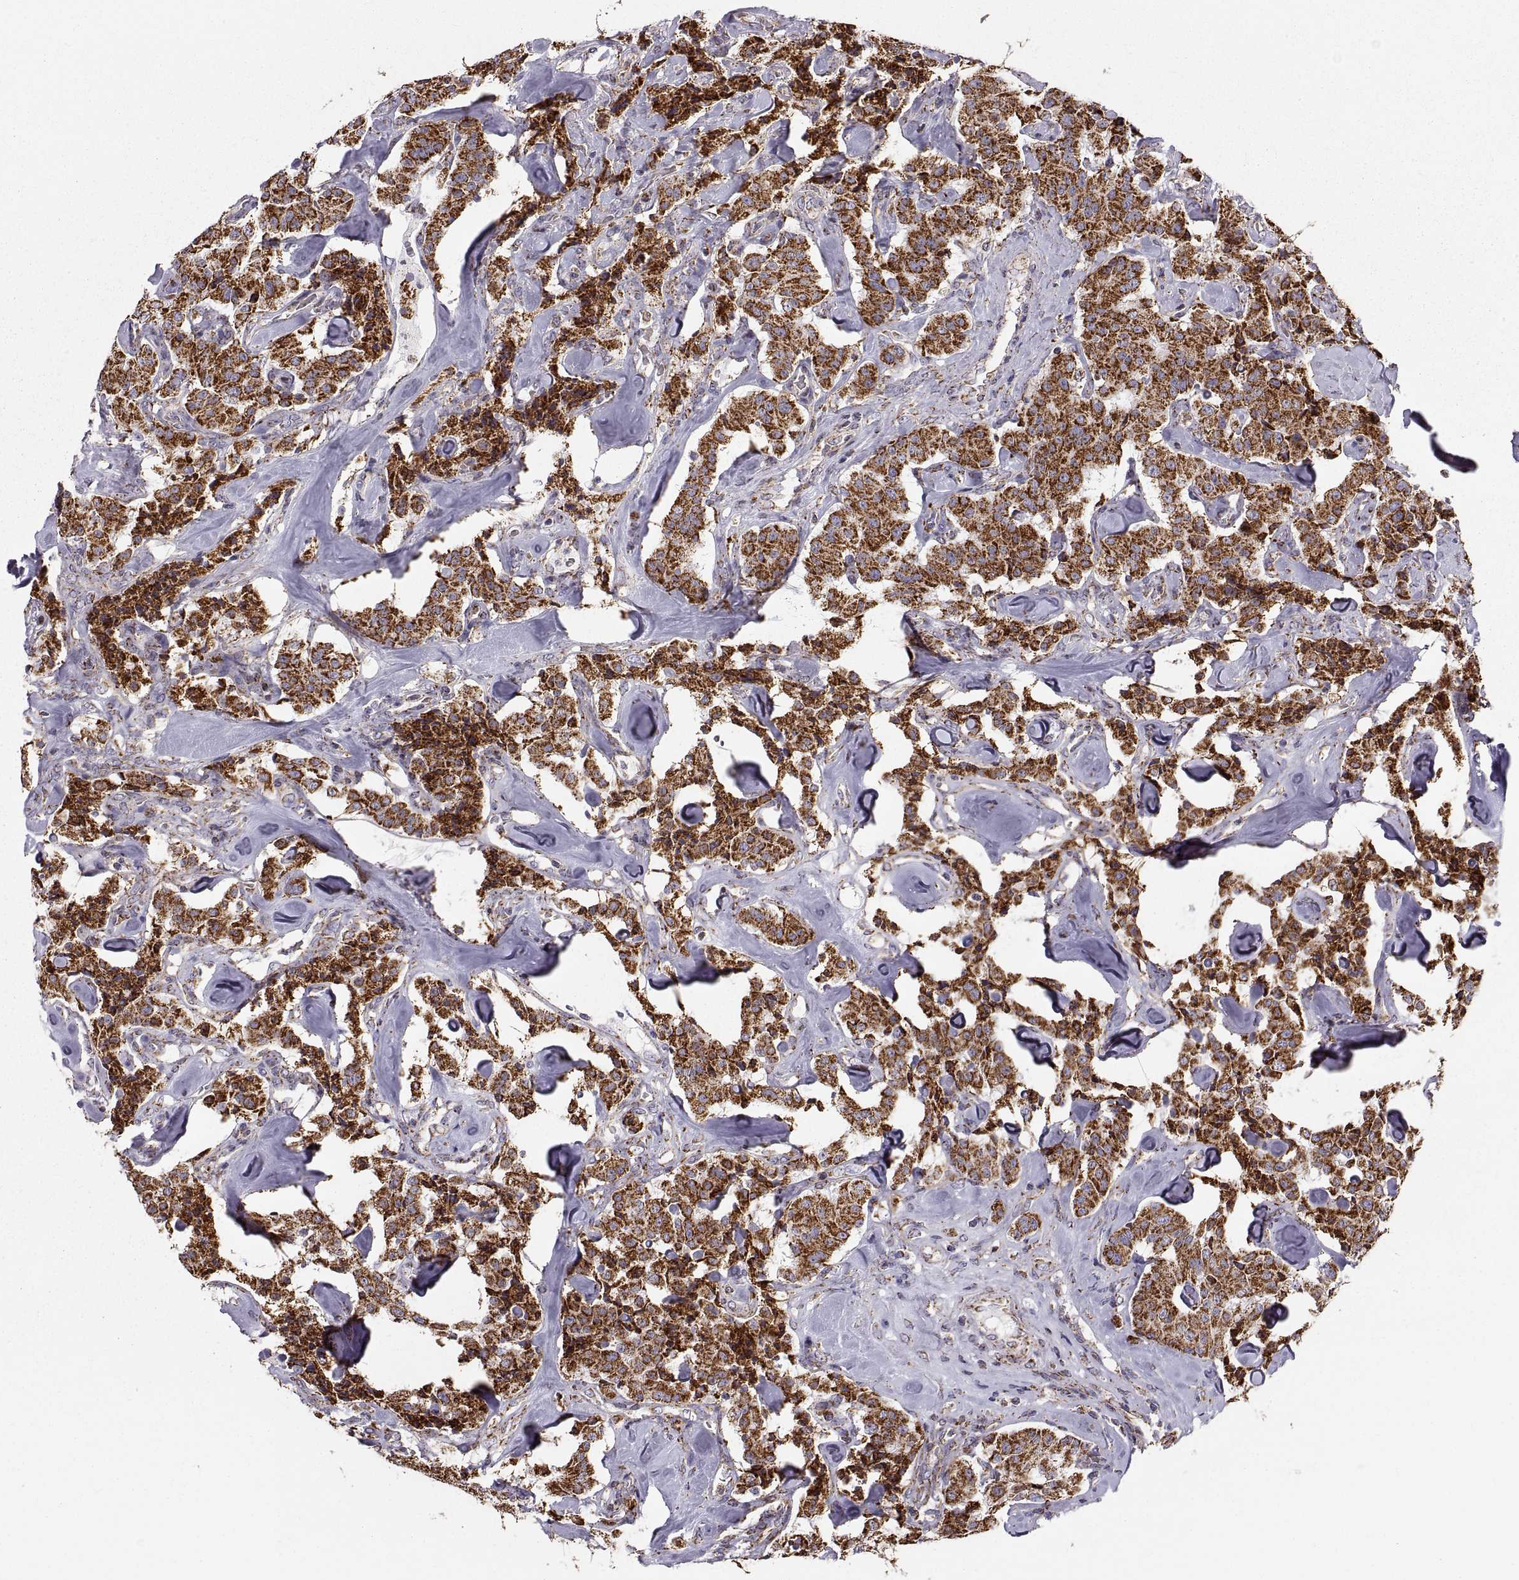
{"staining": {"intensity": "strong", "quantity": ">75%", "location": "cytoplasmic/membranous"}, "tissue": "carcinoid", "cell_type": "Tumor cells", "image_type": "cancer", "snomed": [{"axis": "morphology", "description": "Carcinoid, malignant, NOS"}, {"axis": "topography", "description": "Pancreas"}], "caption": "A brown stain highlights strong cytoplasmic/membranous positivity of a protein in human malignant carcinoid tumor cells.", "gene": "ARSD", "patient": {"sex": "male", "age": 41}}